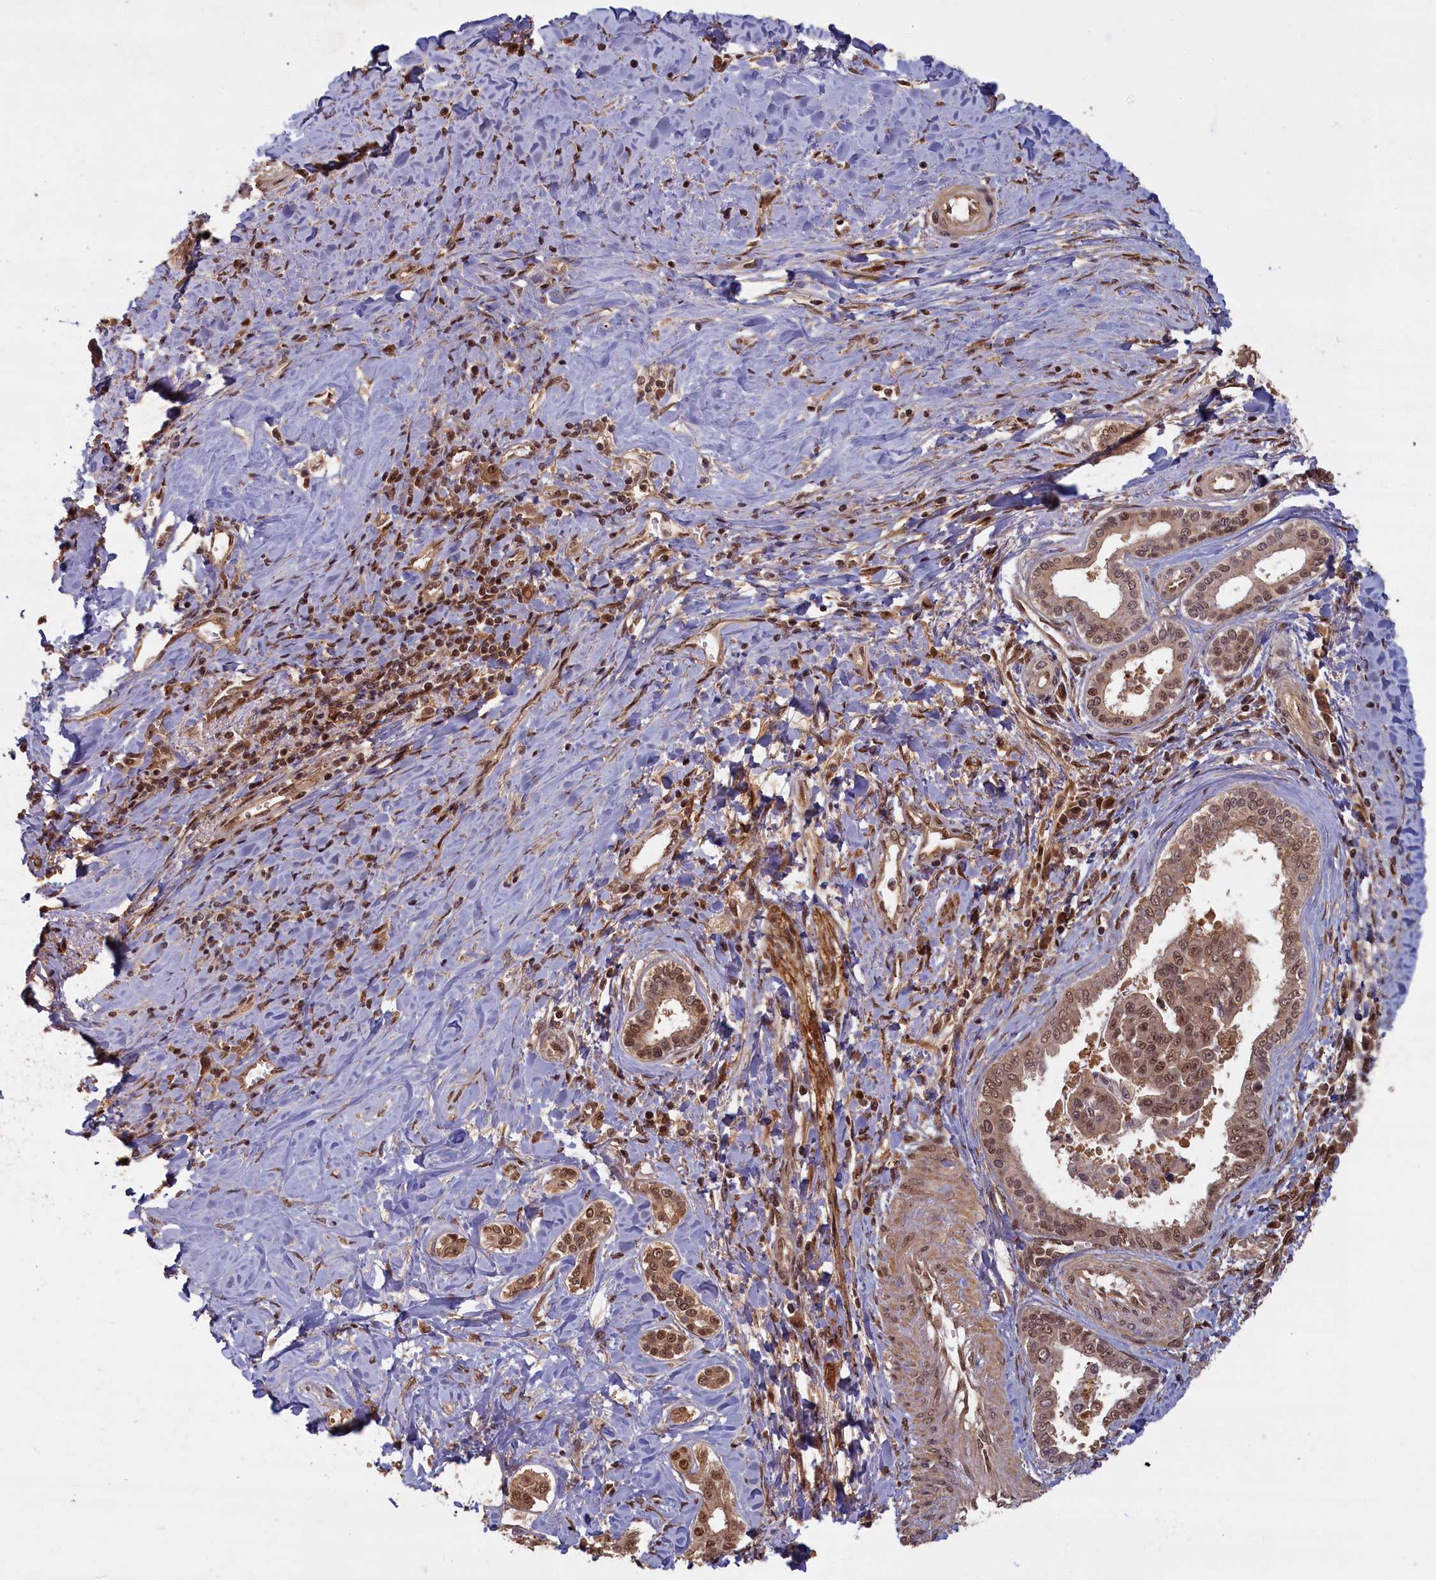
{"staining": {"intensity": "moderate", "quantity": ">75%", "location": "cytoplasmic/membranous,nuclear"}, "tissue": "liver cancer", "cell_type": "Tumor cells", "image_type": "cancer", "snomed": [{"axis": "morphology", "description": "Cholangiocarcinoma"}, {"axis": "topography", "description": "Liver"}], "caption": "Cholangiocarcinoma (liver) stained with a brown dye displays moderate cytoplasmic/membranous and nuclear positive positivity in approximately >75% of tumor cells.", "gene": "HIF3A", "patient": {"sex": "female", "age": 77}}